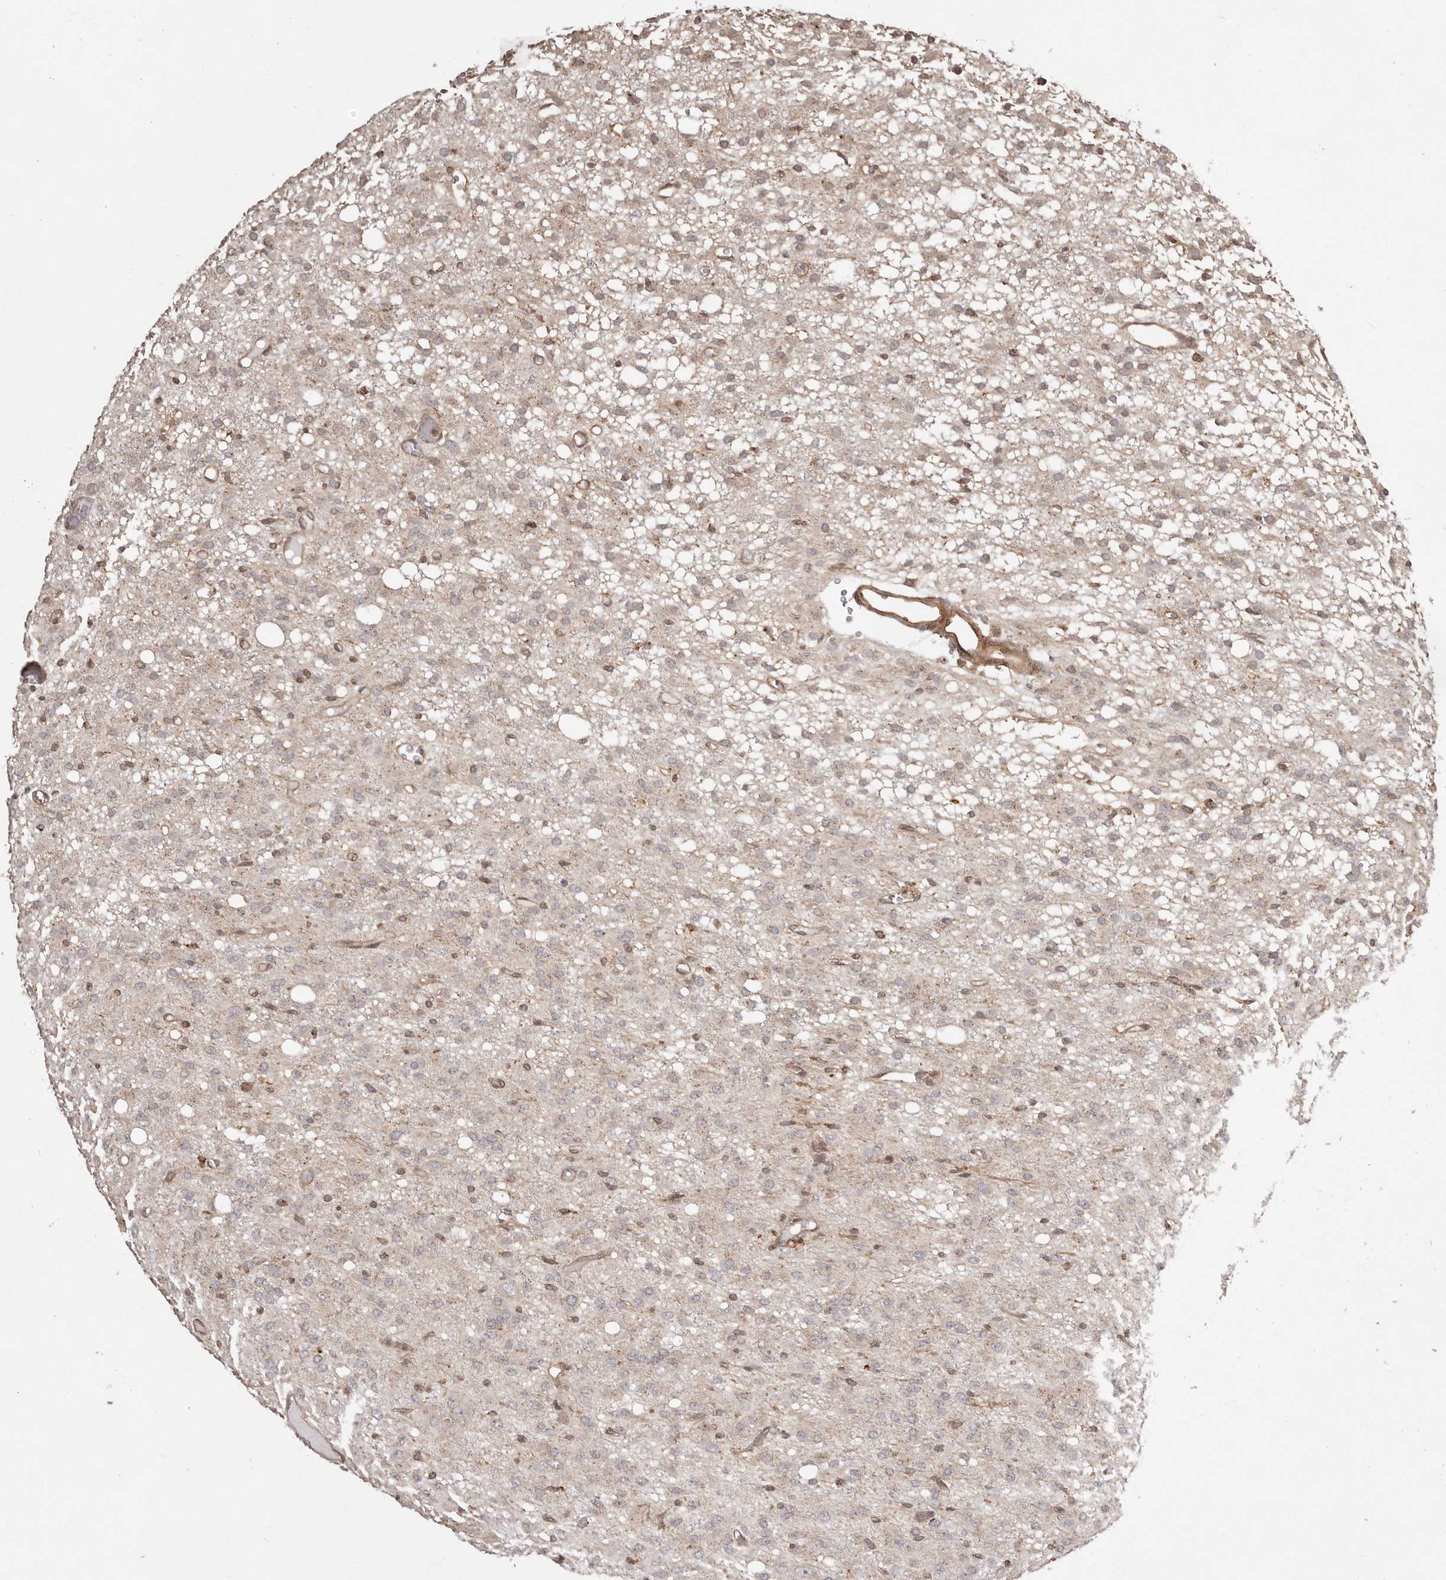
{"staining": {"intensity": "negative", "quantity": "none", "location": "none"}, "tissue": "glioma", "cell_type": "Tumor cells", "image_type": "cancer", "snomed": [{"axis": "morphology", "description": "Glioma, malignant, High grade"}, {"axis": "topography", "description": "Brain"}], "caption": "Glioma stained for a protein using immunohistochemistry displays no expression tumor cells.", "gene": "NFKBIA", "patient": {"sex": "female", "age": 59}}